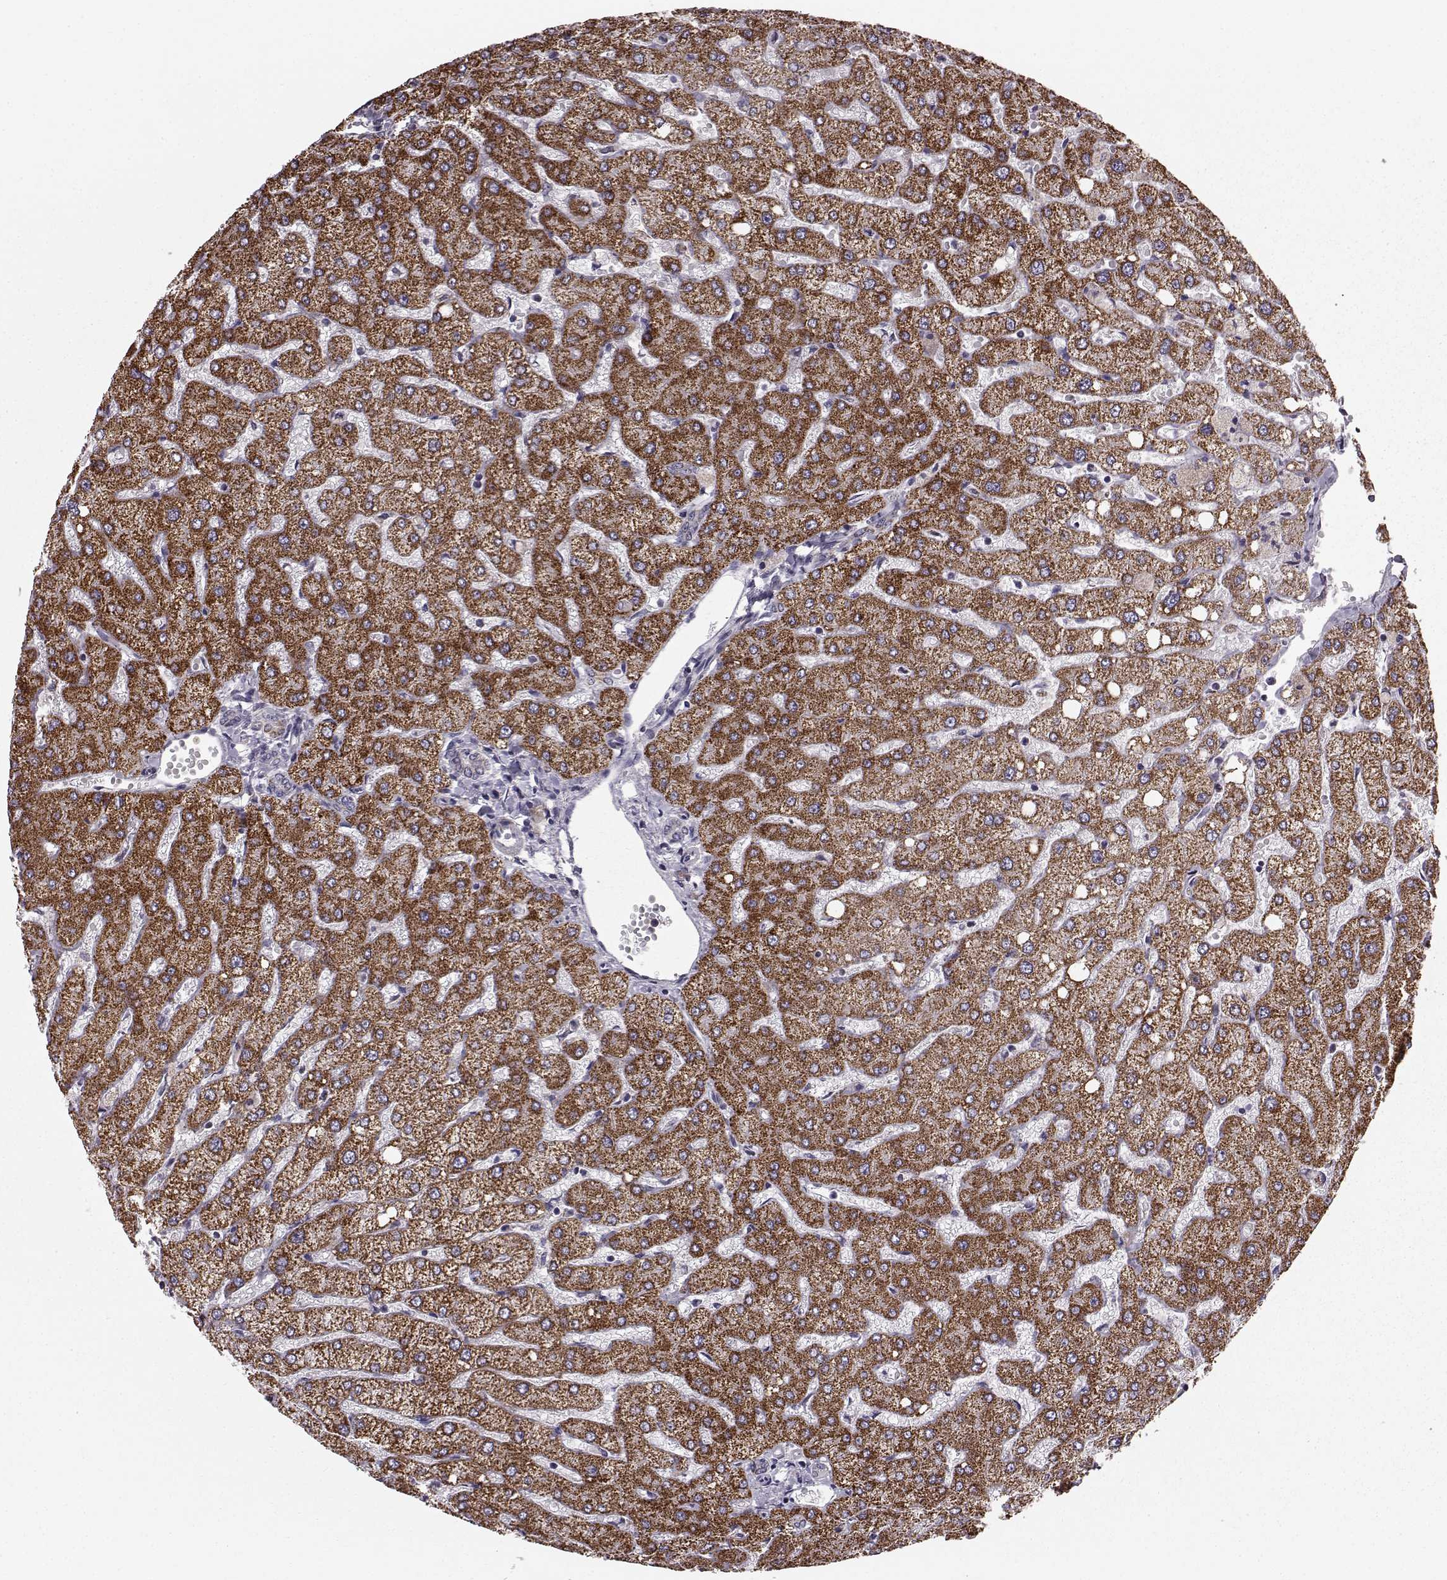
{"staining": {"intensity": "negative", "quantity": "none", "location": "none"}, "tissue": "liver", "cell_type": "Cholangiocytes", "image_type": "normal", "snomed": [{"axis": "morphology", "description": "Normal tissue, NOS"}, {"axis": "topography", "description": "Liver"}], "caption": "Cholangiocytes show no significant protein positivity in benign liver. (DAB (3,3'-diaminobenzidine) immunohistochemistry visualized using brightfield microscopy, high magnification).", "gene": "FAM8A1", "patient": {"sex": "female", "age": 54}}